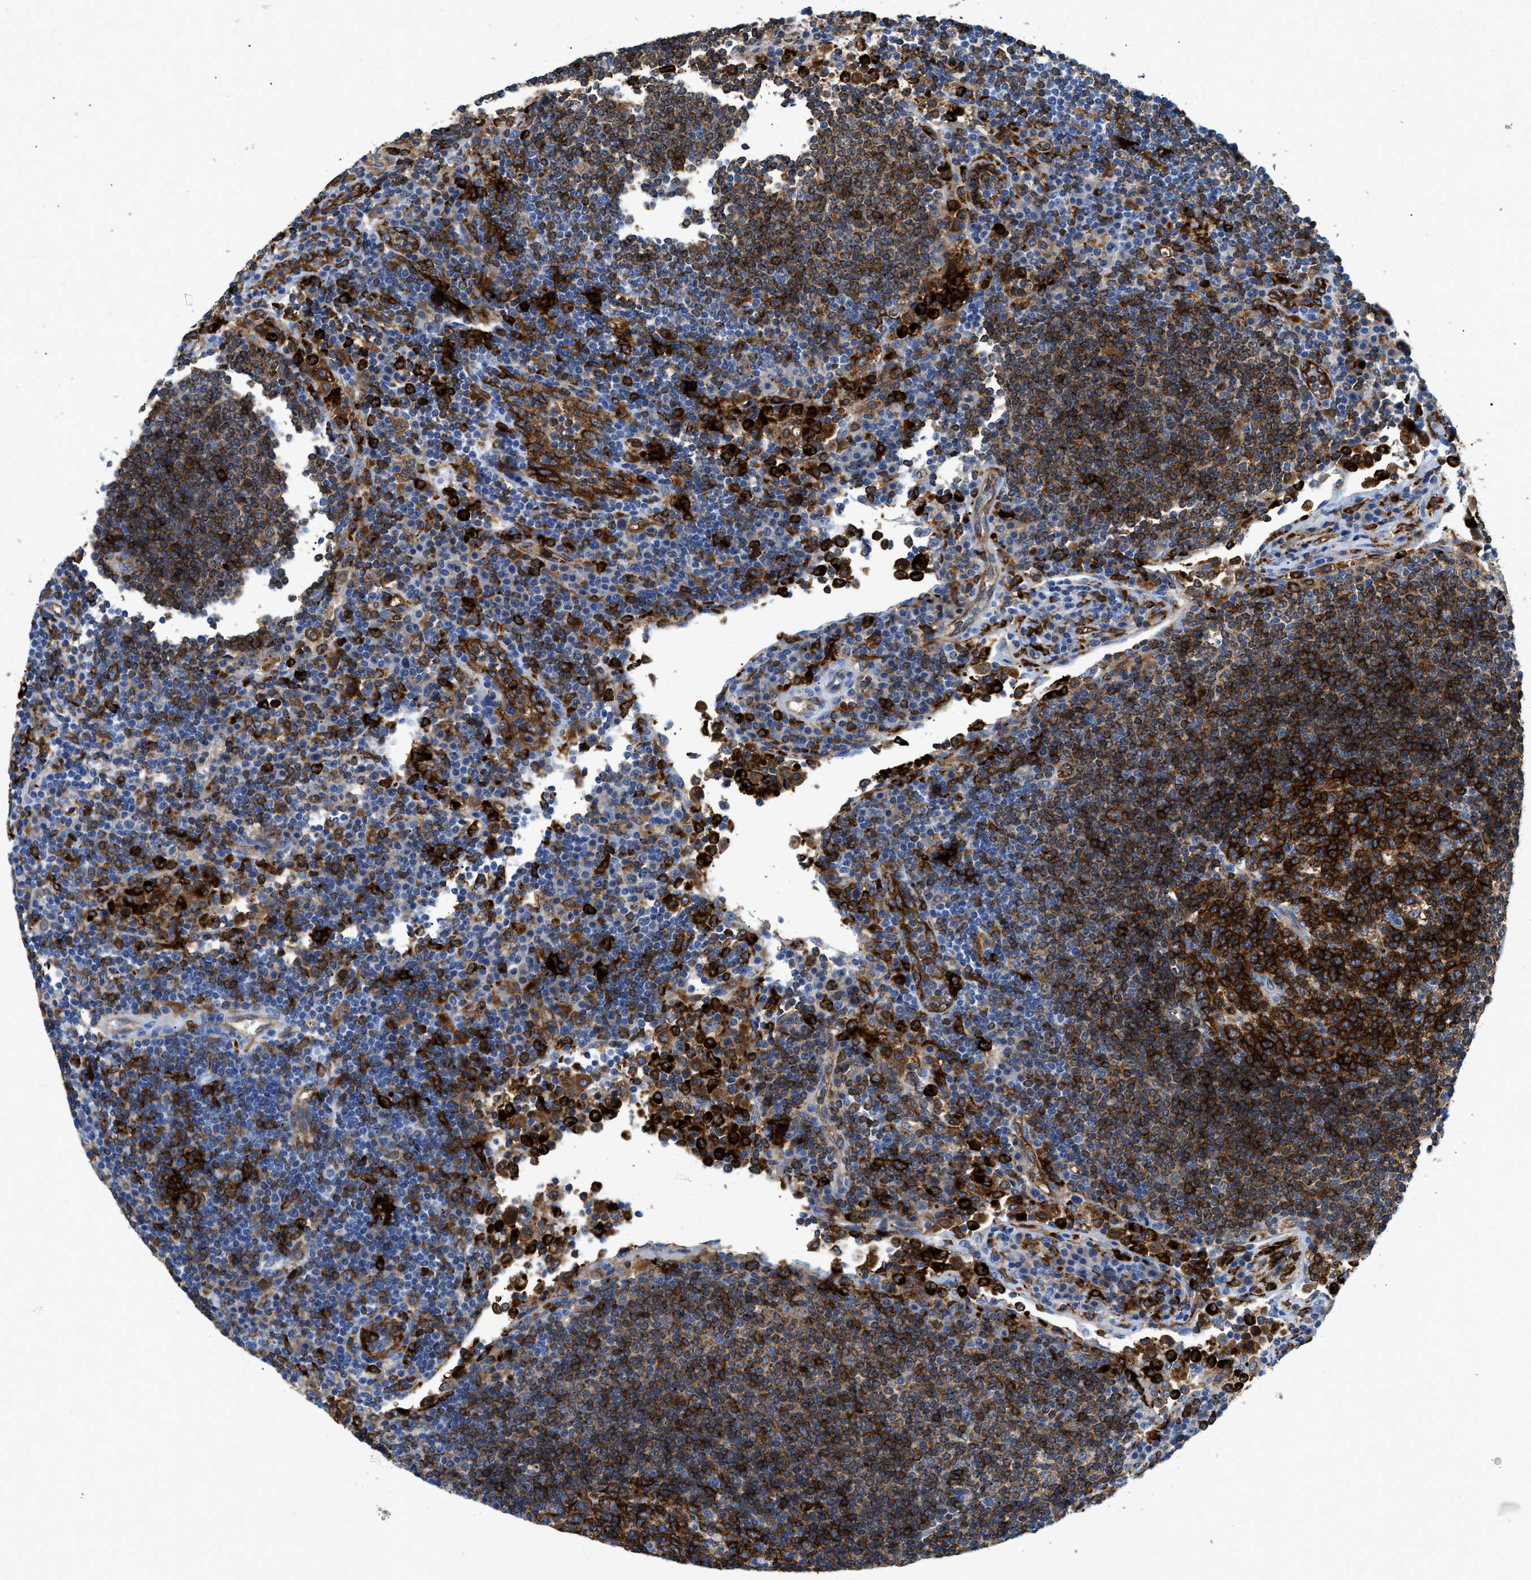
{"staining": {"intensity": "strong", "quantity": ">75%", "location": "cytoplasmic/membranous"}, "tissue": "lymph node", "cell_type": "Germinal center cells", "image_type": "normal", "snomed": [{"axis": "morphology", "description": "Normal tissue, NOS"}, {"axis": "topography", "description": "Lymph node"}], "caption": "Approximately >75% of germinal center cells in benign human lymph node reveal strong cytoplasmic/membranous protein positivity as visualized by brown immunohistochemical staining.", "gene": "CD226", "patient": {"sex": "female", "age": 53}}